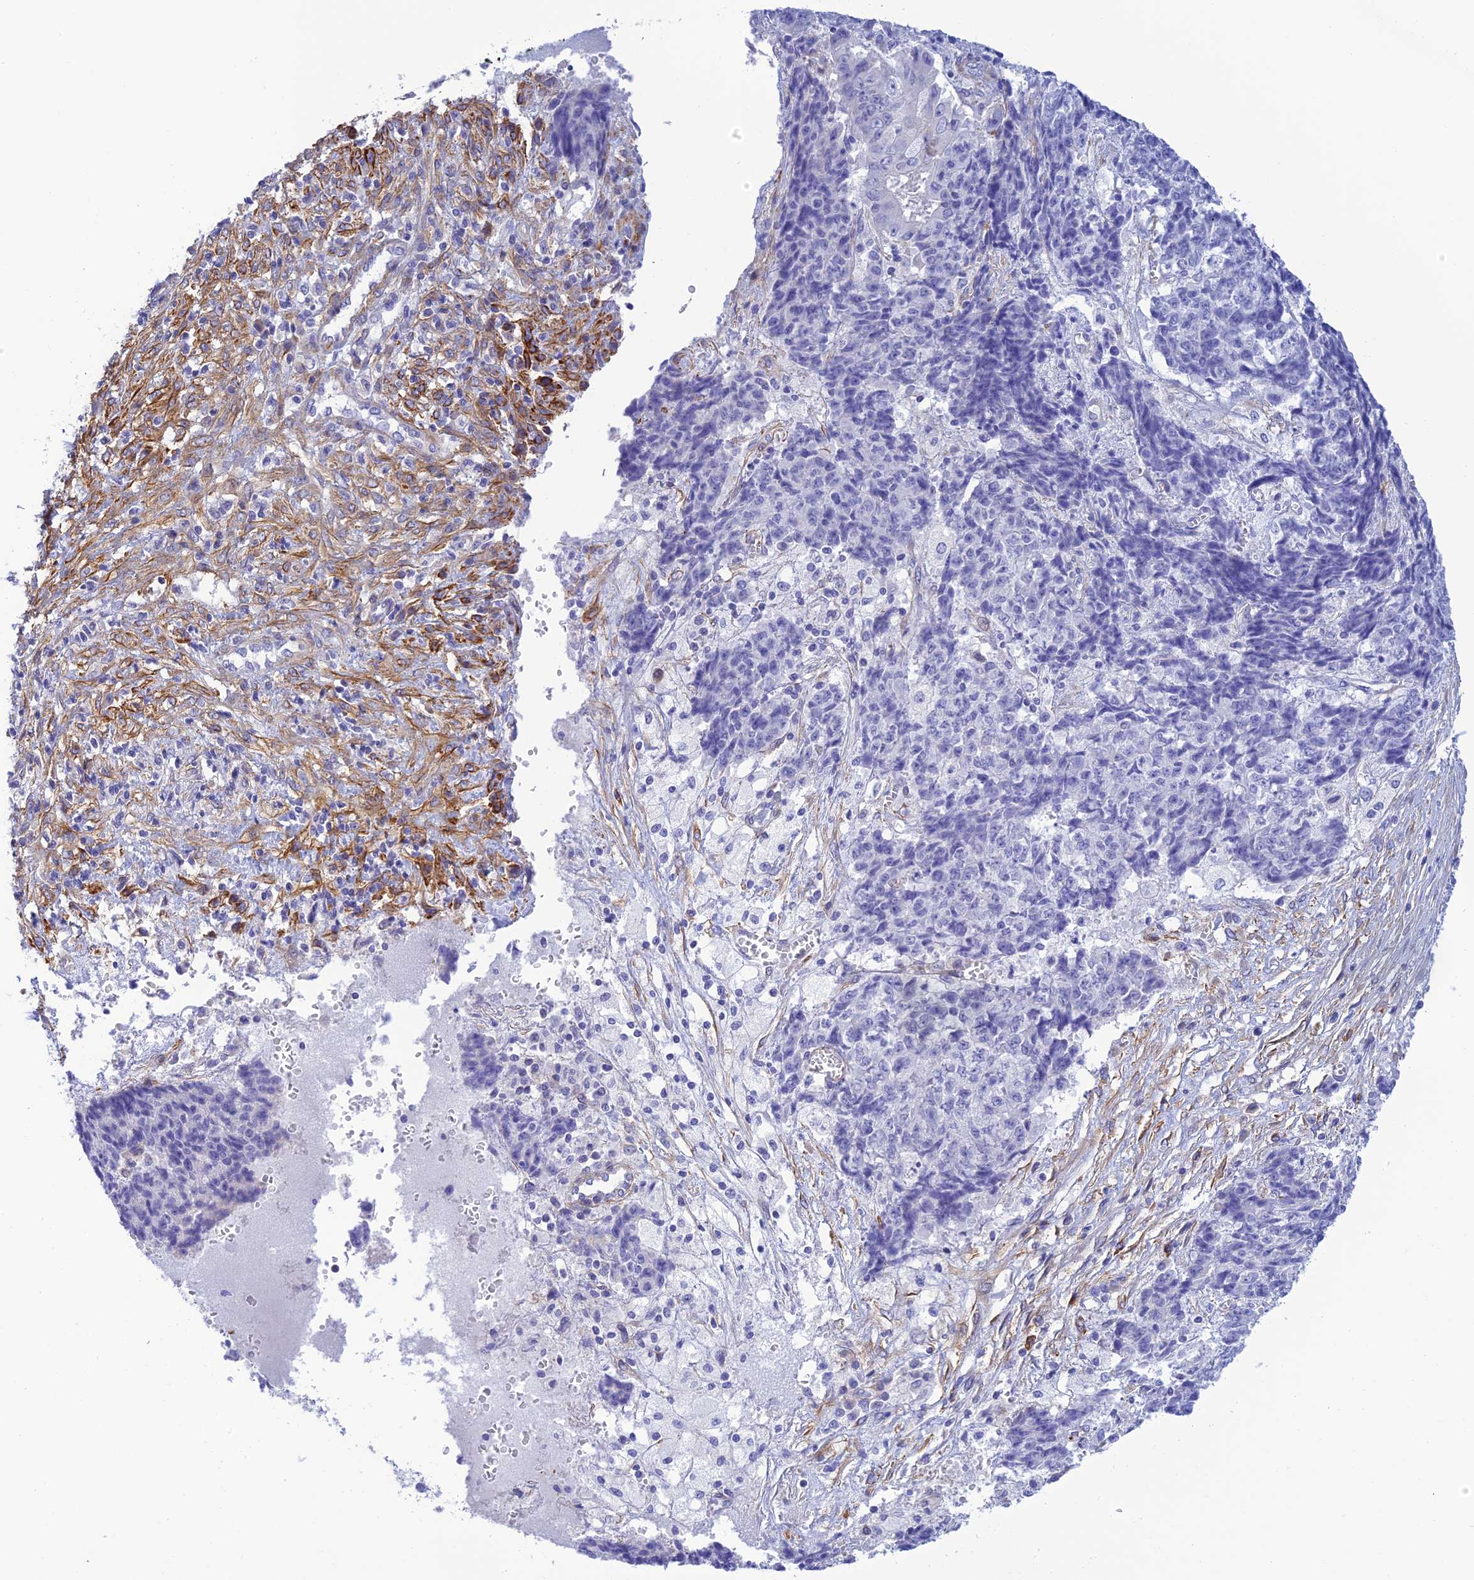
{"staining": {"intensity": "negative", "quantity": "none", "location": "none"}, "tissue": "ovarian cancer", "cell_type": "Tumor cells", "image_type": "cancer", "snomed": [{"axis": "morphology", "description": "Carcinoma, endometroid"}, {"axis": "topography", "description": "Ovary"}], "caption": "Immunohistochemical staining of human ovarian endometroid carcinoma reveals no significant staining in tumor cells. Nuclei are stained in blue.", "gene": "ZDHHC16", "patient": {"sex": "female", "age": 42}}